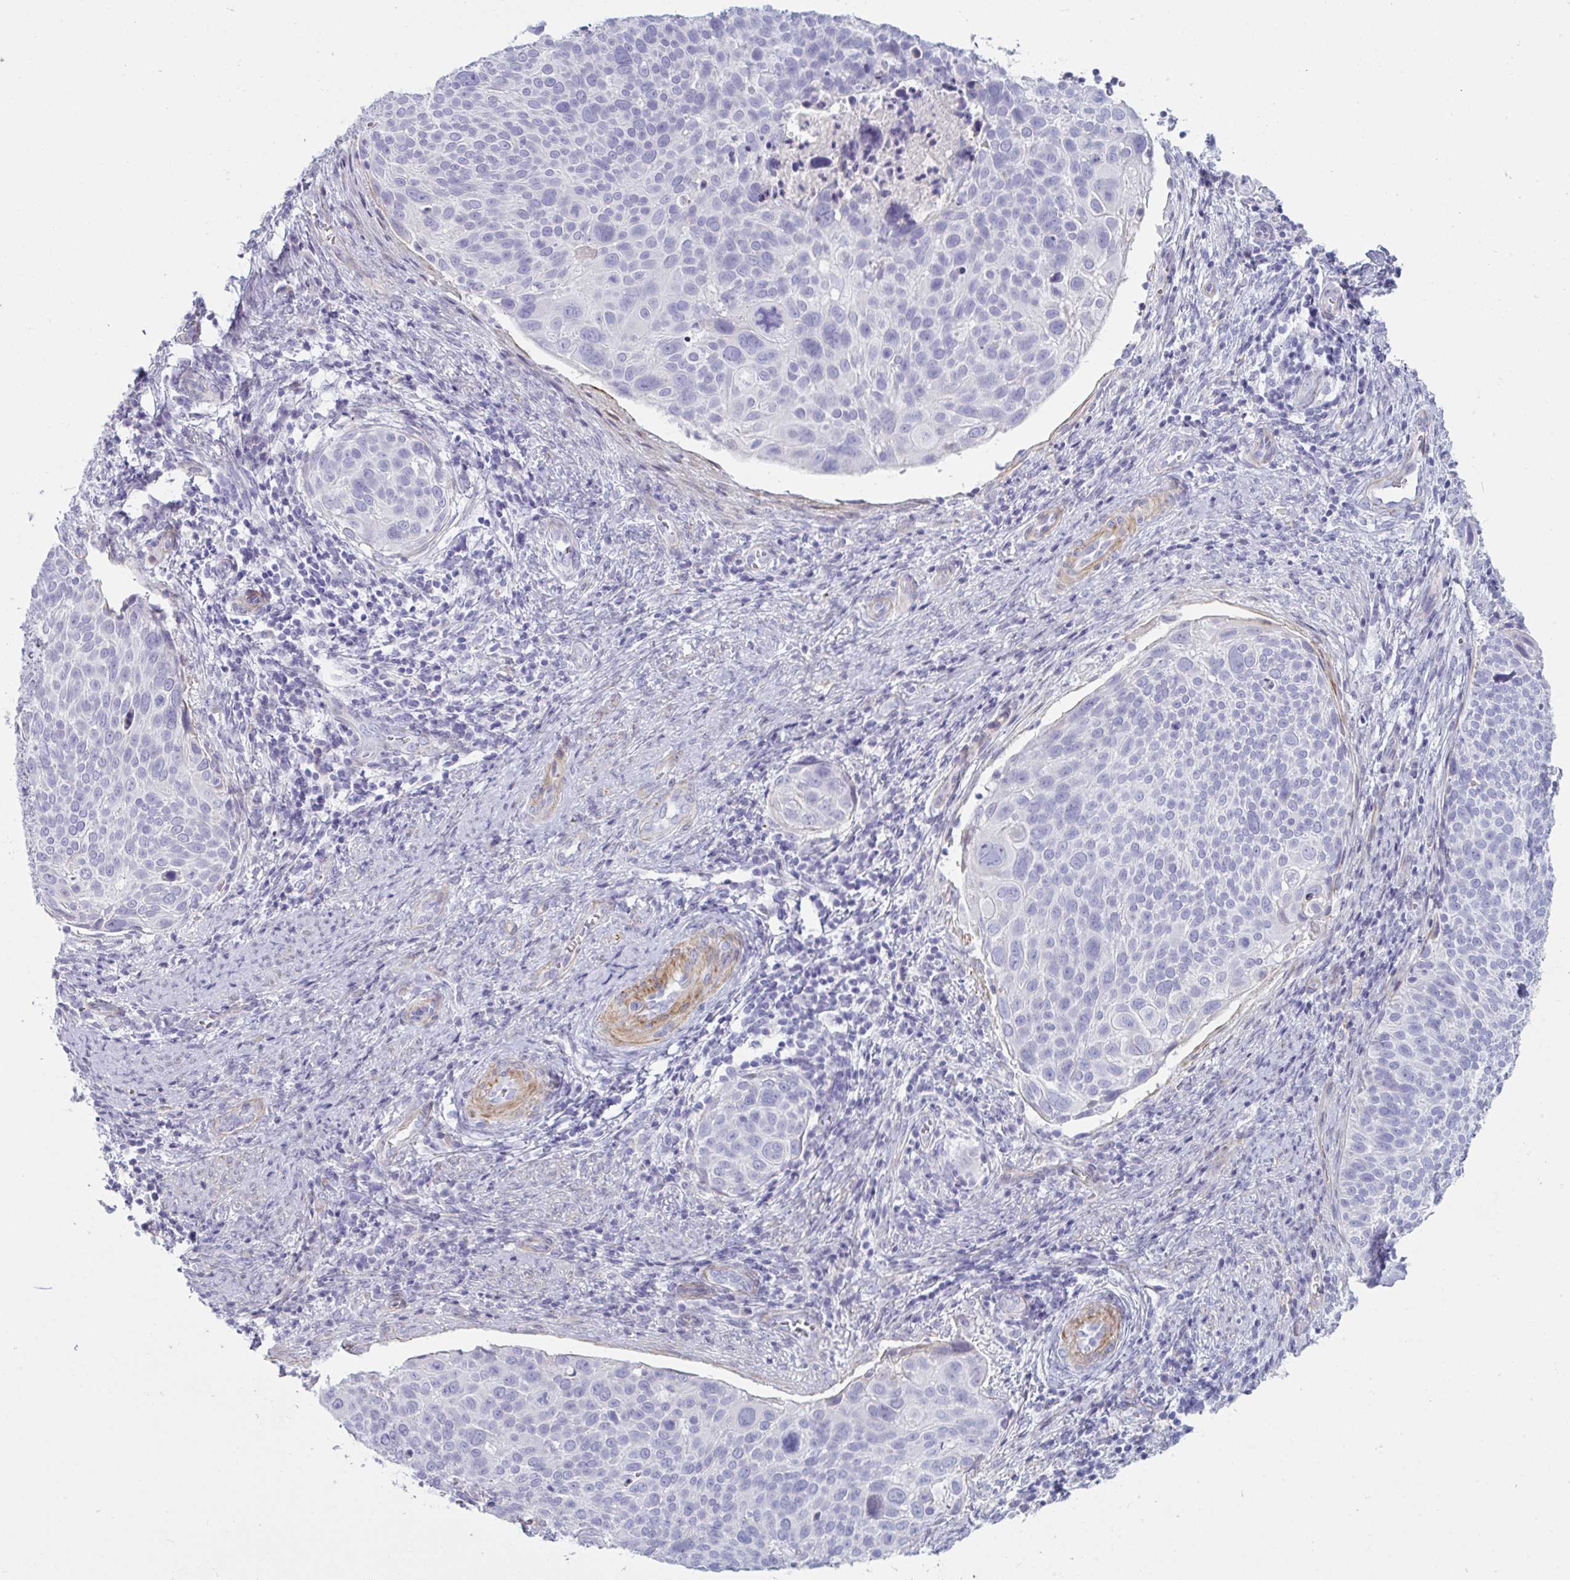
{"staining": {"intensity": "negative", "quantity": "none", "location": "none"}, "tissue": "cervical cancer", "cell_type": "Tumor cells", "image_type": "cancer", "snomed": [{"axis": "morphology", "description": "Squamous cell carcinoma, NOS"}, {"axis": "topography", "description": "Cervix"}], "caption": "DAB immunohistochemical staining of human cervical cancer exhibits no significant staining in tumor cells.", "gene": "OR5P3", "patient": {"sex": "female", "age": 39}}